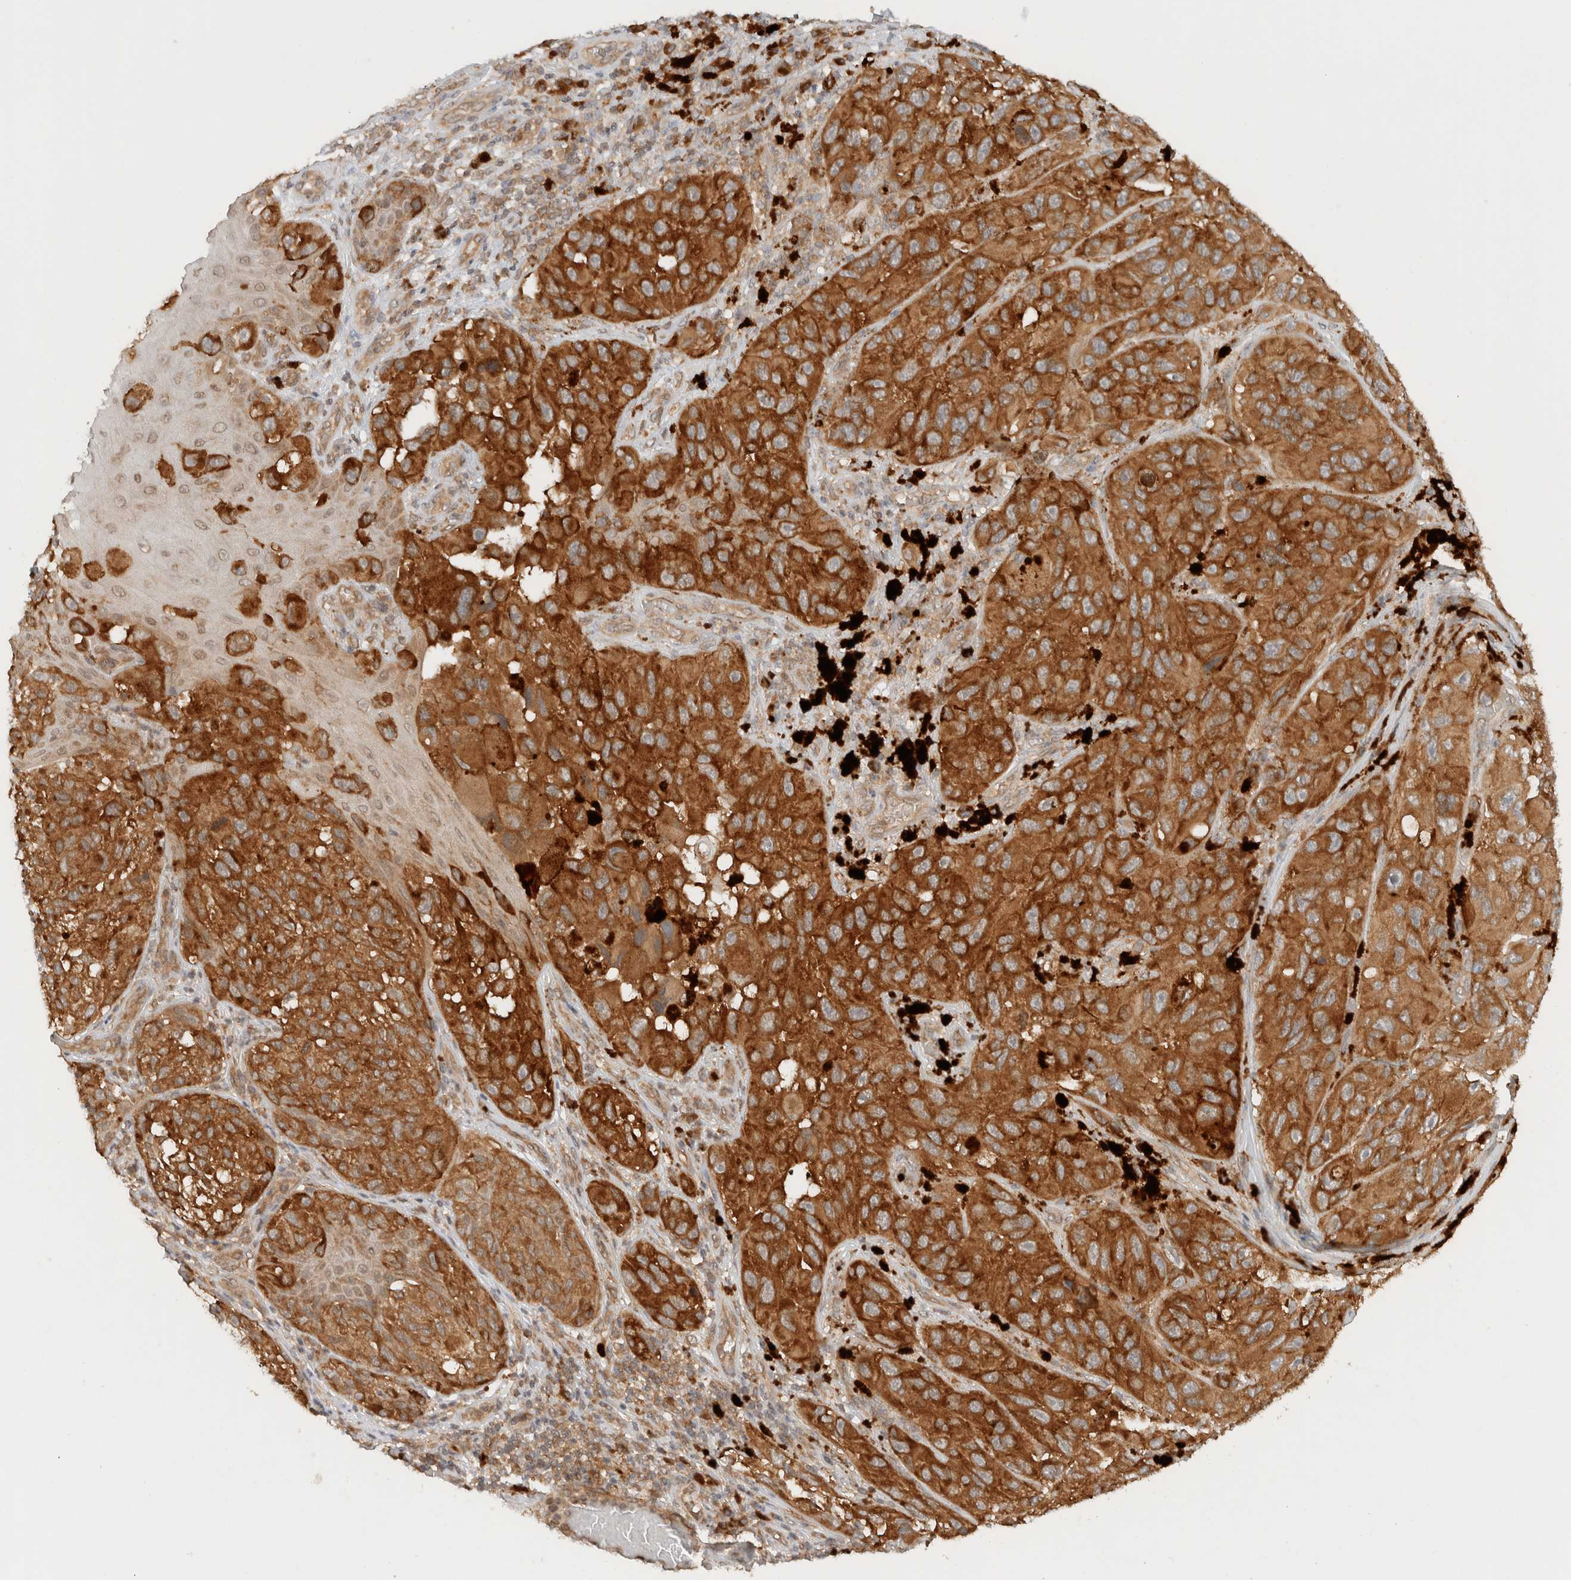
{"staining": {"intensity": "strong", "quantity": ">75%", "location": "cytoplasmic/membranous"}, "tissue": "melanoma", "cell_type": "Tumor cells", "image_type": "cancer", "snomed": [{"axis": "morphology", "description": "Malignant melanoma, NOS"}, {"axis": "topography", "description": "Skin"}], "caption": "Melanoma stained for a protein displays strong cytoplasmic/membranous positivity in tumor cells. Ihc stains the protein in brown and the nuclei are stained blue.", "gene": "ARFGEF2", "patient": {"sex": "female", "age": 73}}